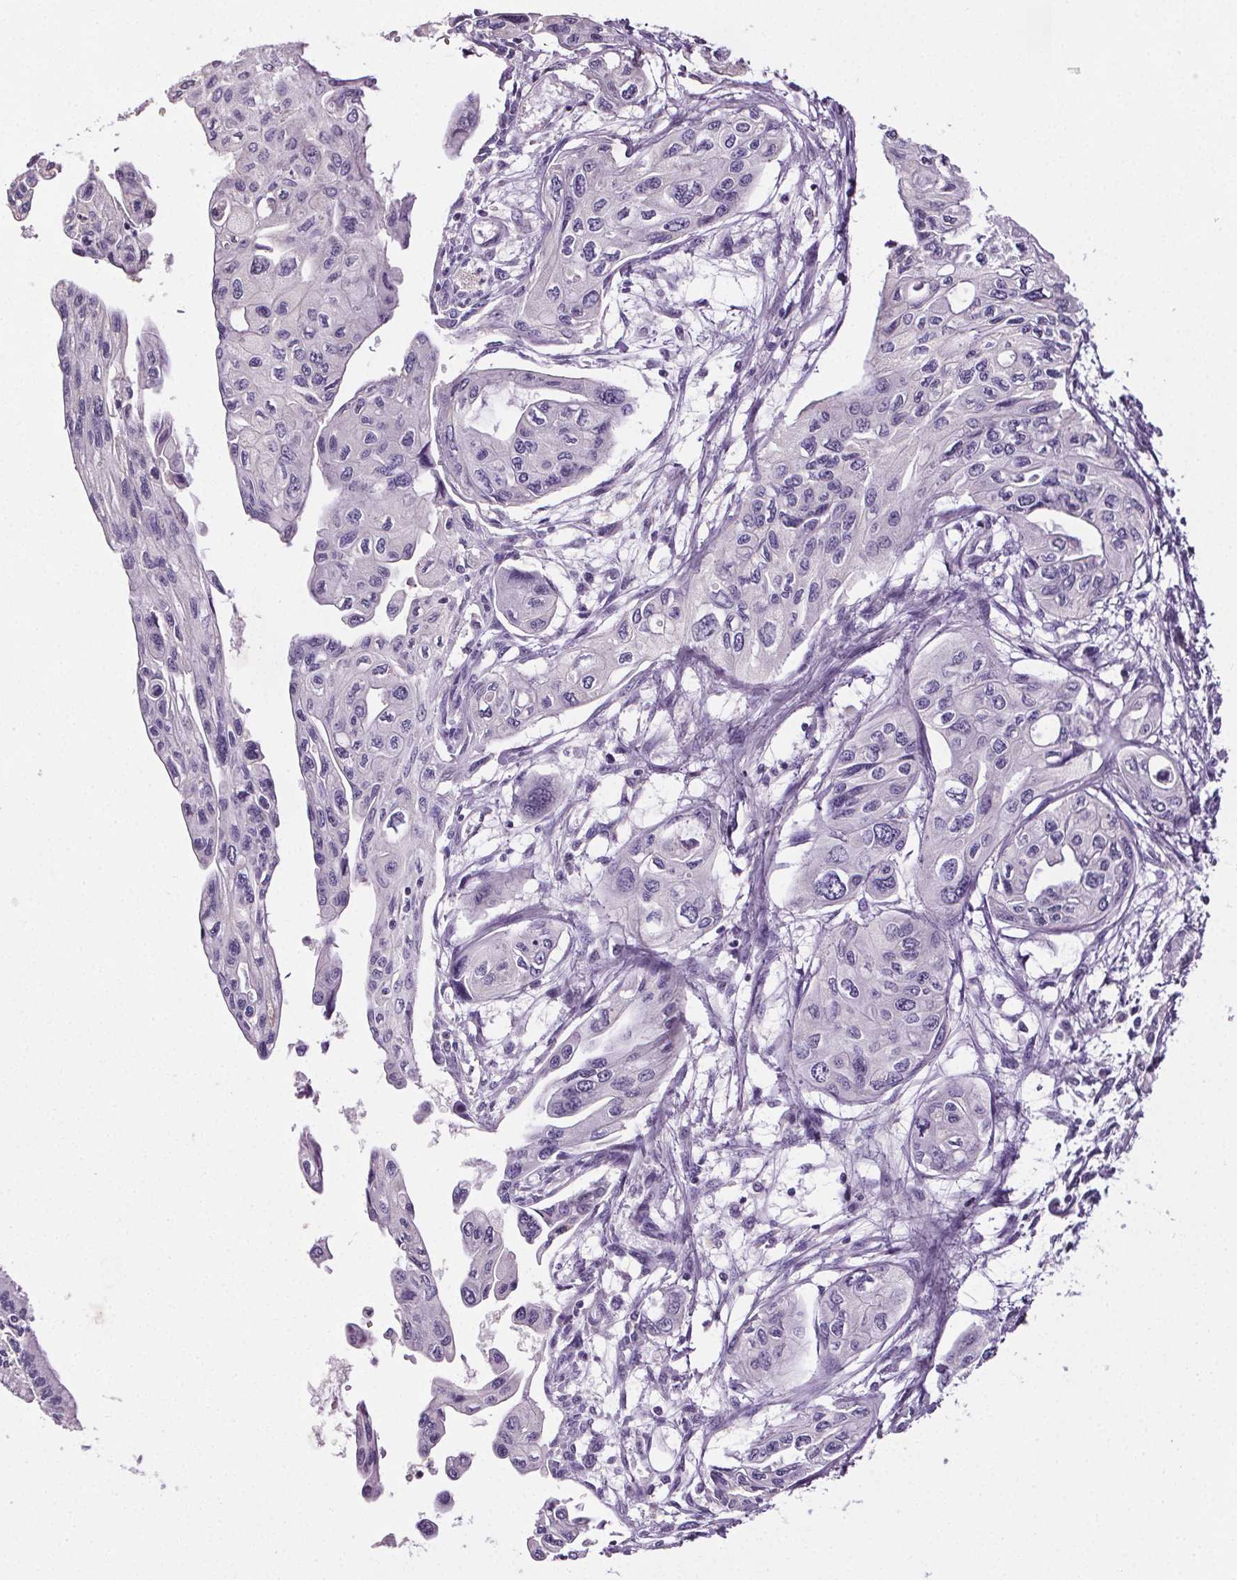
{"staining": {"intensity": "negative", "quantity": "none", "location": "none"}, "tissue": "pancreatic cancer", "cell_type": "Tumor cells", "image_type": "cancer", "snomed": [{"axis": "morphology", "description": "Adenocarcinoma, NOS"}, {"axis": "topography", "description": "Pancreas"}], "caption": "DAB immunohistochemical staining of human pancreatic cancer (adenocarcinoma) shows no significant expression in tumor cells.", "gene": "GPIHBP1", "patient": {"sex": "female", "age": 76}}